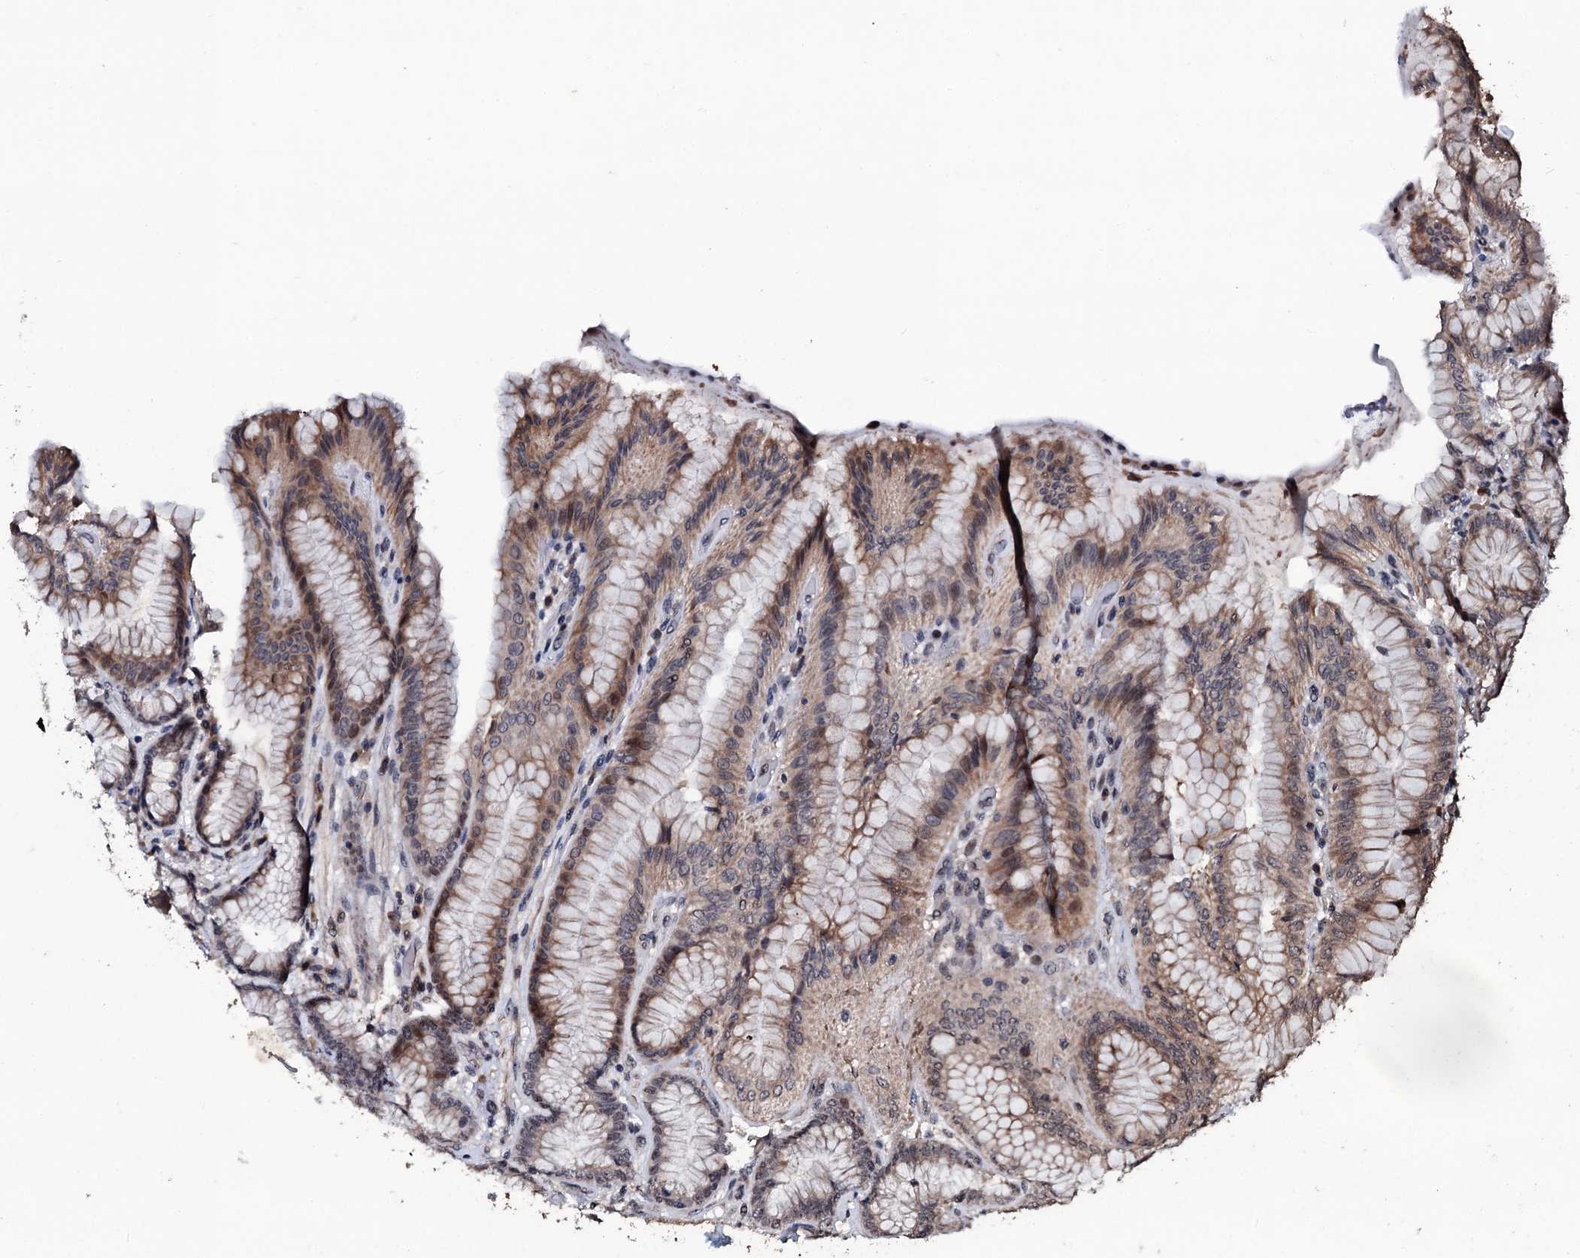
{"staining": {"intensity": "weak", "quantity": ">75%", "location": "cytoplasmic/membranous"}, "tissue": "stomach", "cell_type": "Glandular cells", "image_type": "normal", "snomed": [{"axis": "morphology", "description": "Normal tissue, NOS"}, {"axis": "topography", "description": "Stomach, upper"}, {"axis": "topography", "description": "Stomach, lower"}], "caption": "DAB immunohistochemical staining of unremarkable human stomach reveals weak cytoplasmic/membranous protein positivity in about >75% of glandular cells.", "gene": "SUPT7L", "patient": {"sex": "female", "age": 76}}